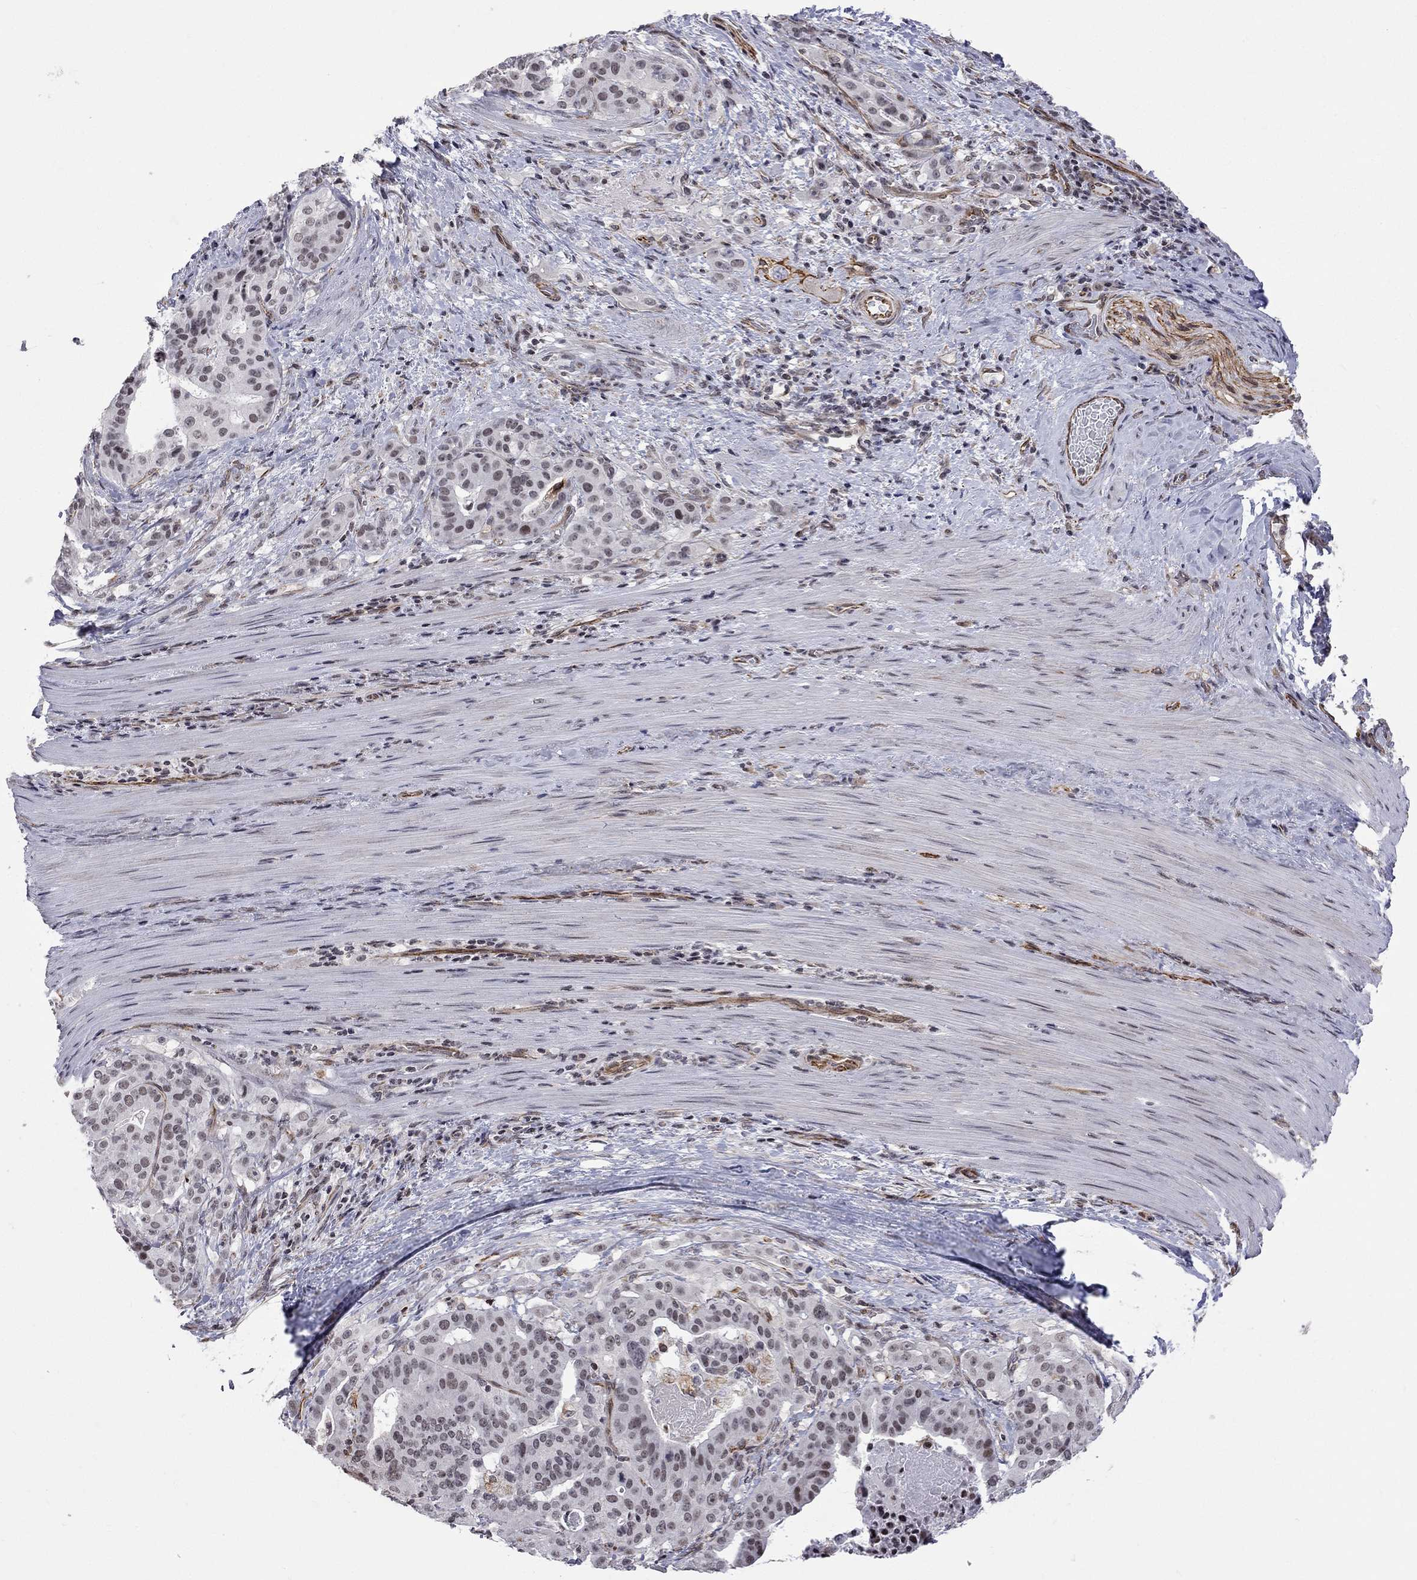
{"staining": {"intensity": "negative", "quantity": "none", "location": "none"}, "tissue": "stomach cancer", "cell_type": "Tumor cells", "image_type": "cancer", "snomed": [{"axis": "morphology", "description": "Adenocarcinoma, NOS"}, {"axis": "topography", "description": "Stomach"}], "caption": "A photomicrograph of stomach cancer (adenocarcinoma) stained for a protein displays no brown staining in tumor cells.", "gene": "MTNR1B", "patient": {"sex": "male", "age": 48}}